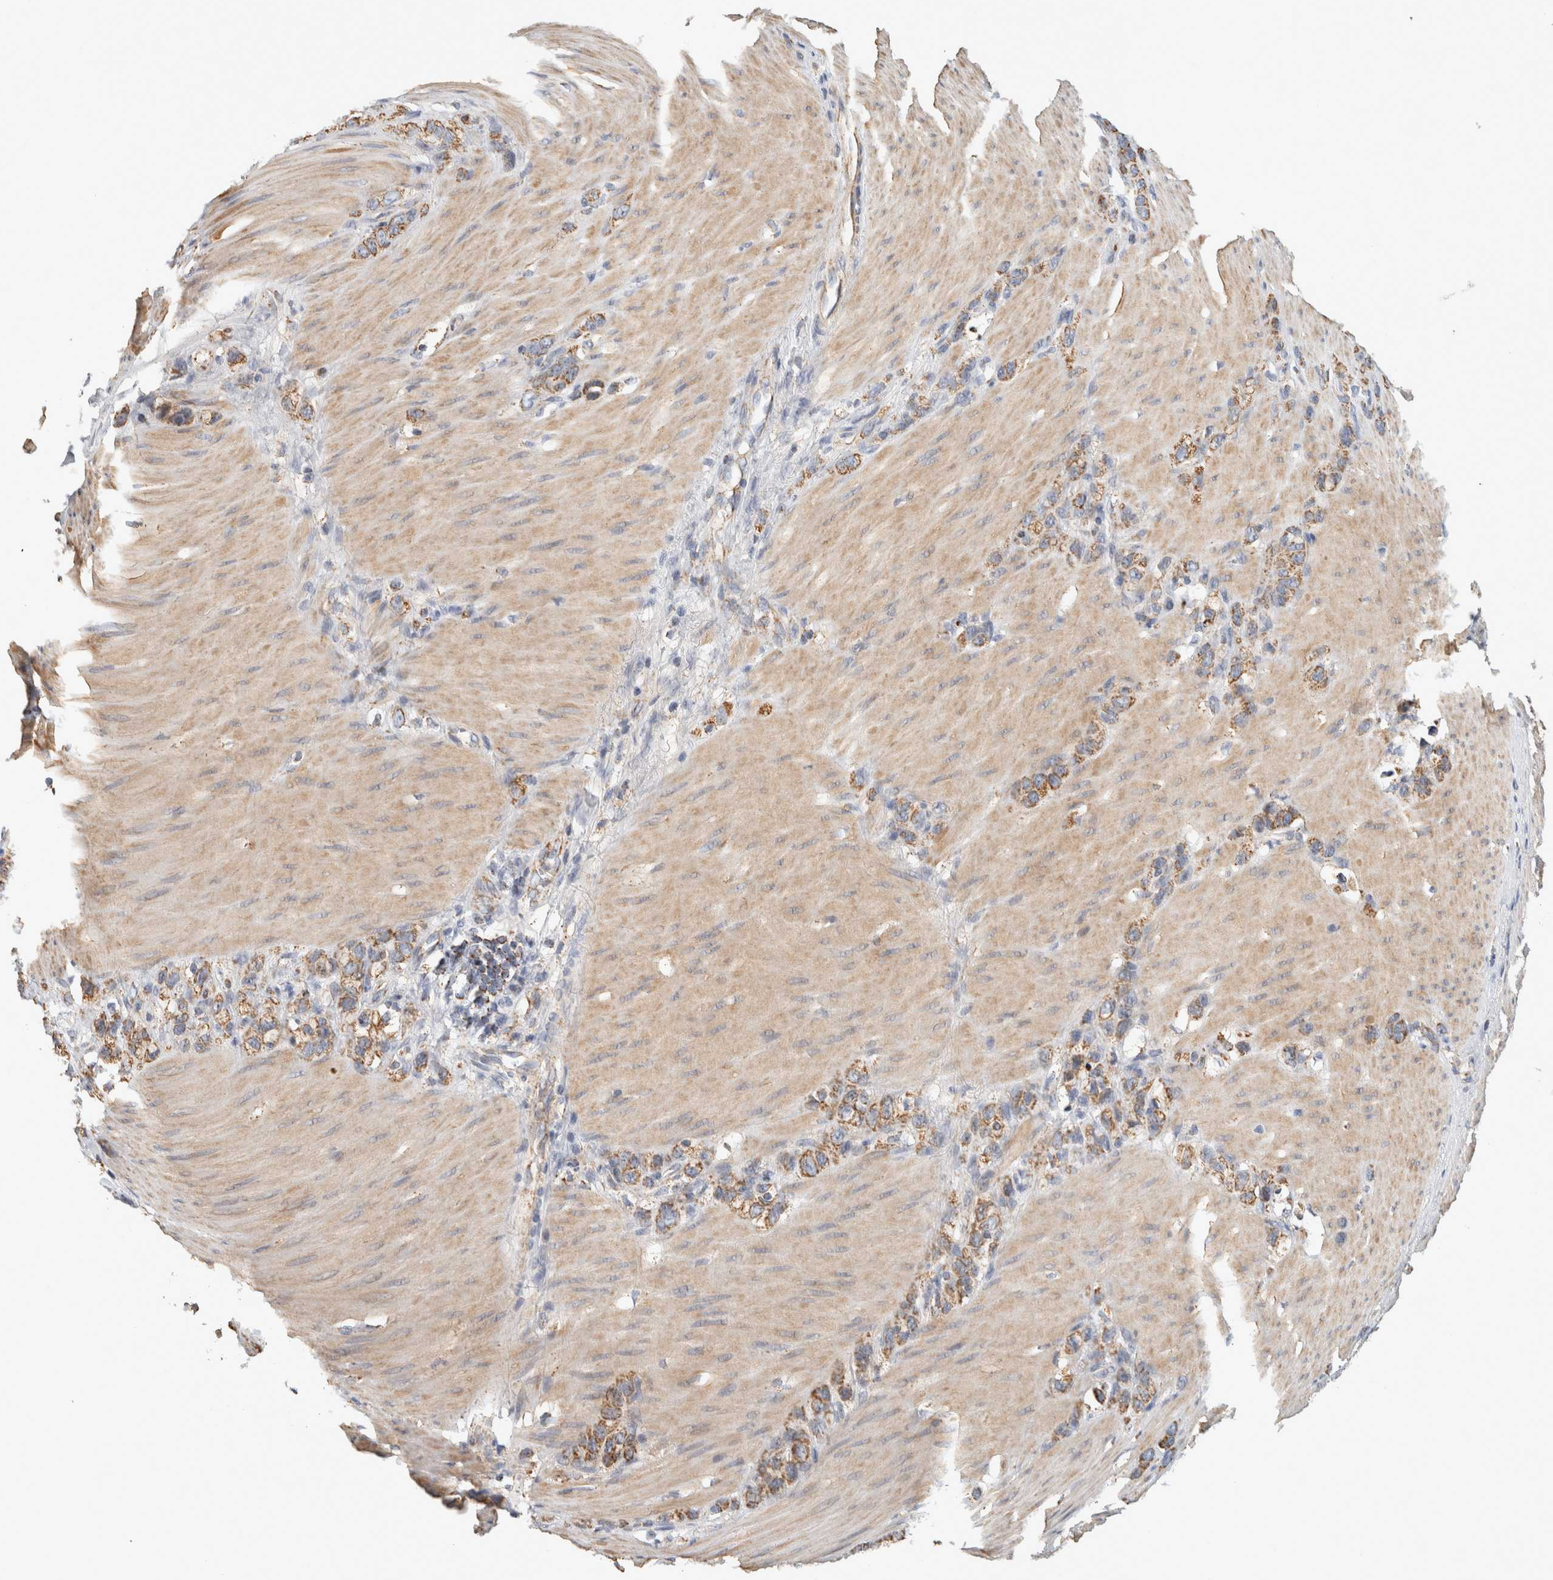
{"staining": {"intensity": "moderate", "quantity": ">75%", "location": "cytoplasmic/membranous"}, "tissue": "stomach cancer", "cell_type": "Tumor cells", "image_type": "cancer", "snomed": [{"axis": "morphology", "description": "Normal tissue, NOS"}, {"axis": "morphology", "description": "Adenocarcinoma, NOS"}, {"axis": "morphology", "description": "Adenocarcinoma, High grade"}, {"axis": "topography", "description": "Stomach, upper"}, {"axis": "topography", "description": "Stomach"}], "caption": "Stomach cancer (adenocarcinoma (high-grade)) stained for a protein (brown) exhibits moderate cytoplasmic/membranous positive staining in approximately >75% of tumor cells.", "gene": "ST8SIA1", "patient": {"sex": "female", "age": 65}}